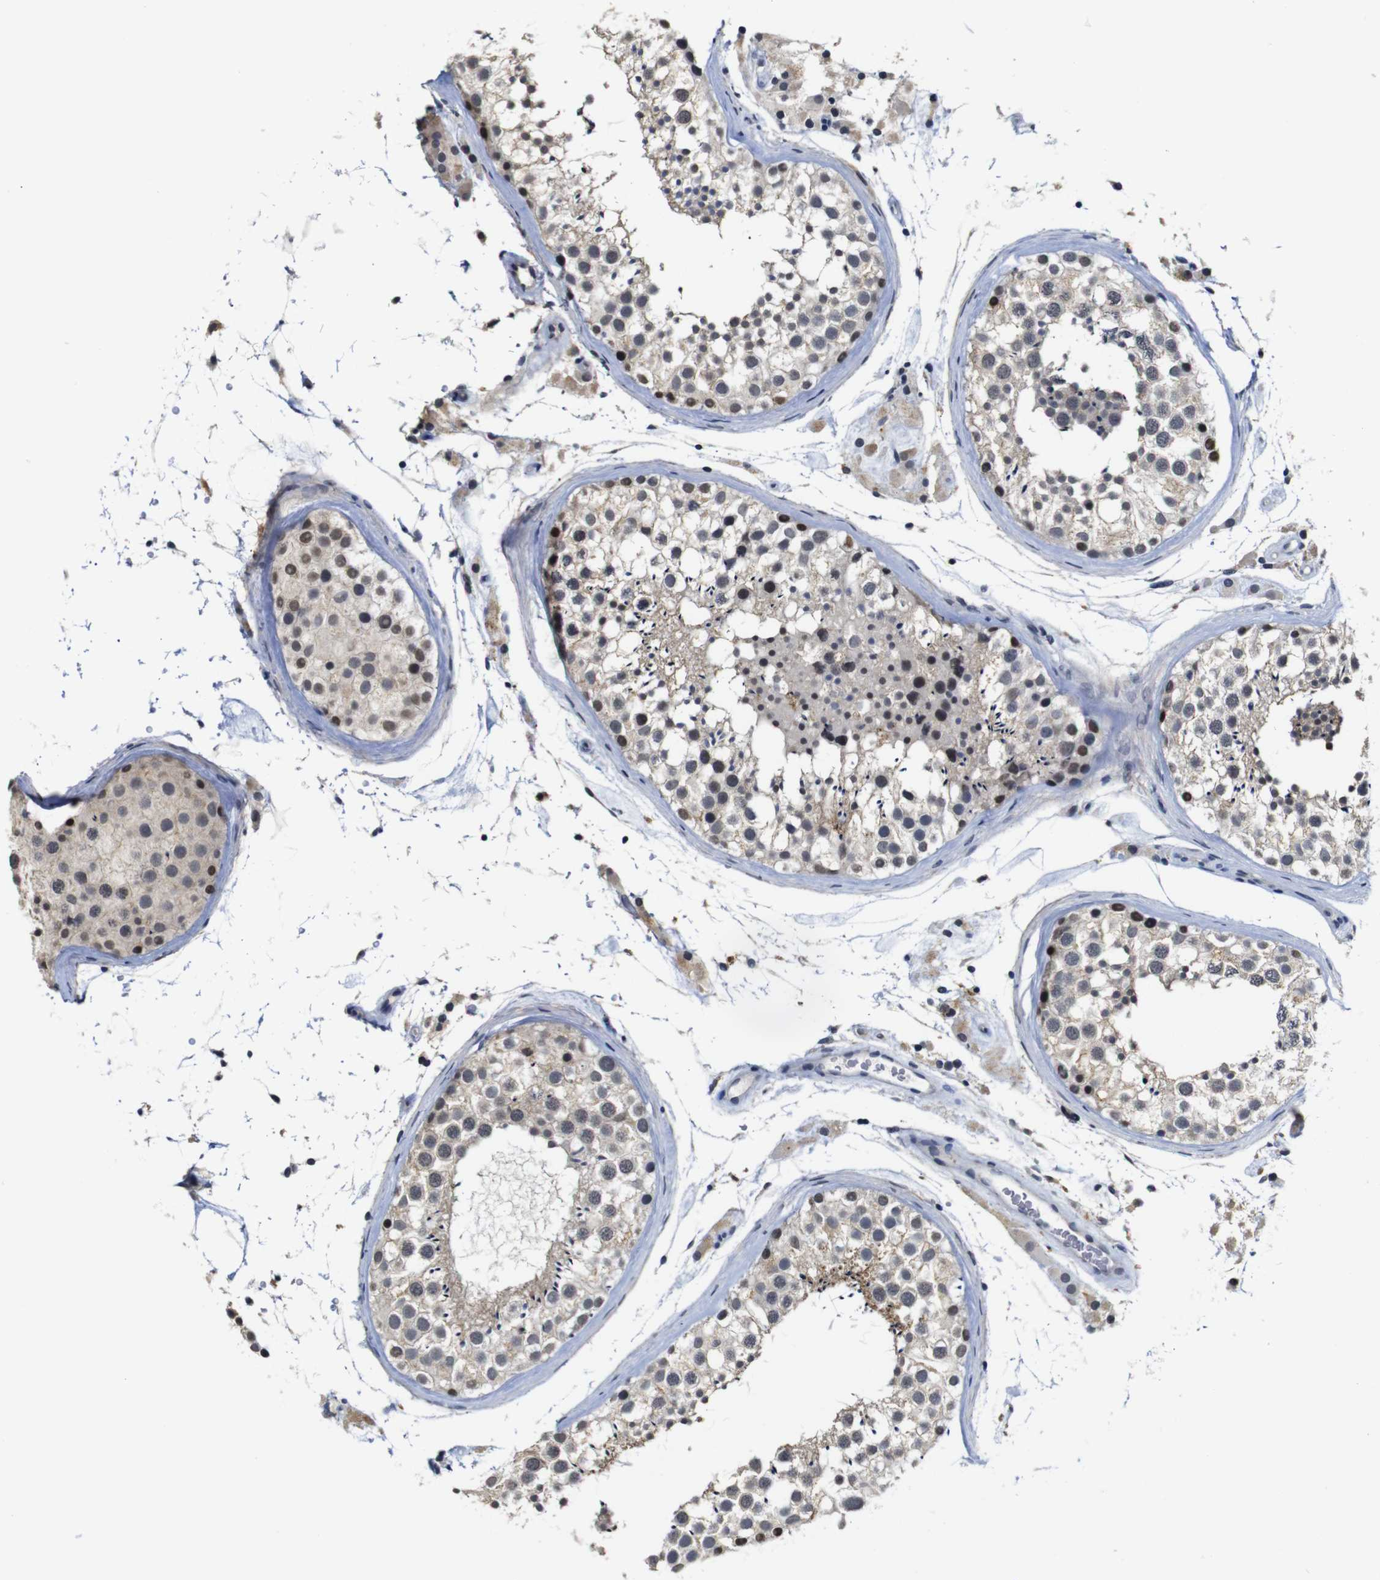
{"staining": {"intensity": "weak", "quantity": "25%-75%", "location": "cytoplasmic/membranous,nuclear"}, "tissue": "testis", "cell_type": "Cells in seminiferous ducts", "image_type": "normal", "snomed": [{"axis": "morphology", "description": "Normal tissue, NOS"}, {"axis": "topography", "description": "Testis"}], "caption": "About 25%-75% of cells in seminiferous ducts in benign human testis demonstrate weak cytoplasmic/membranous,nuclear protein expression as visualized by brown immunohistochemical staining.", "gene": "NTRK3", "patient": {"sex": "male", "age": 46}}